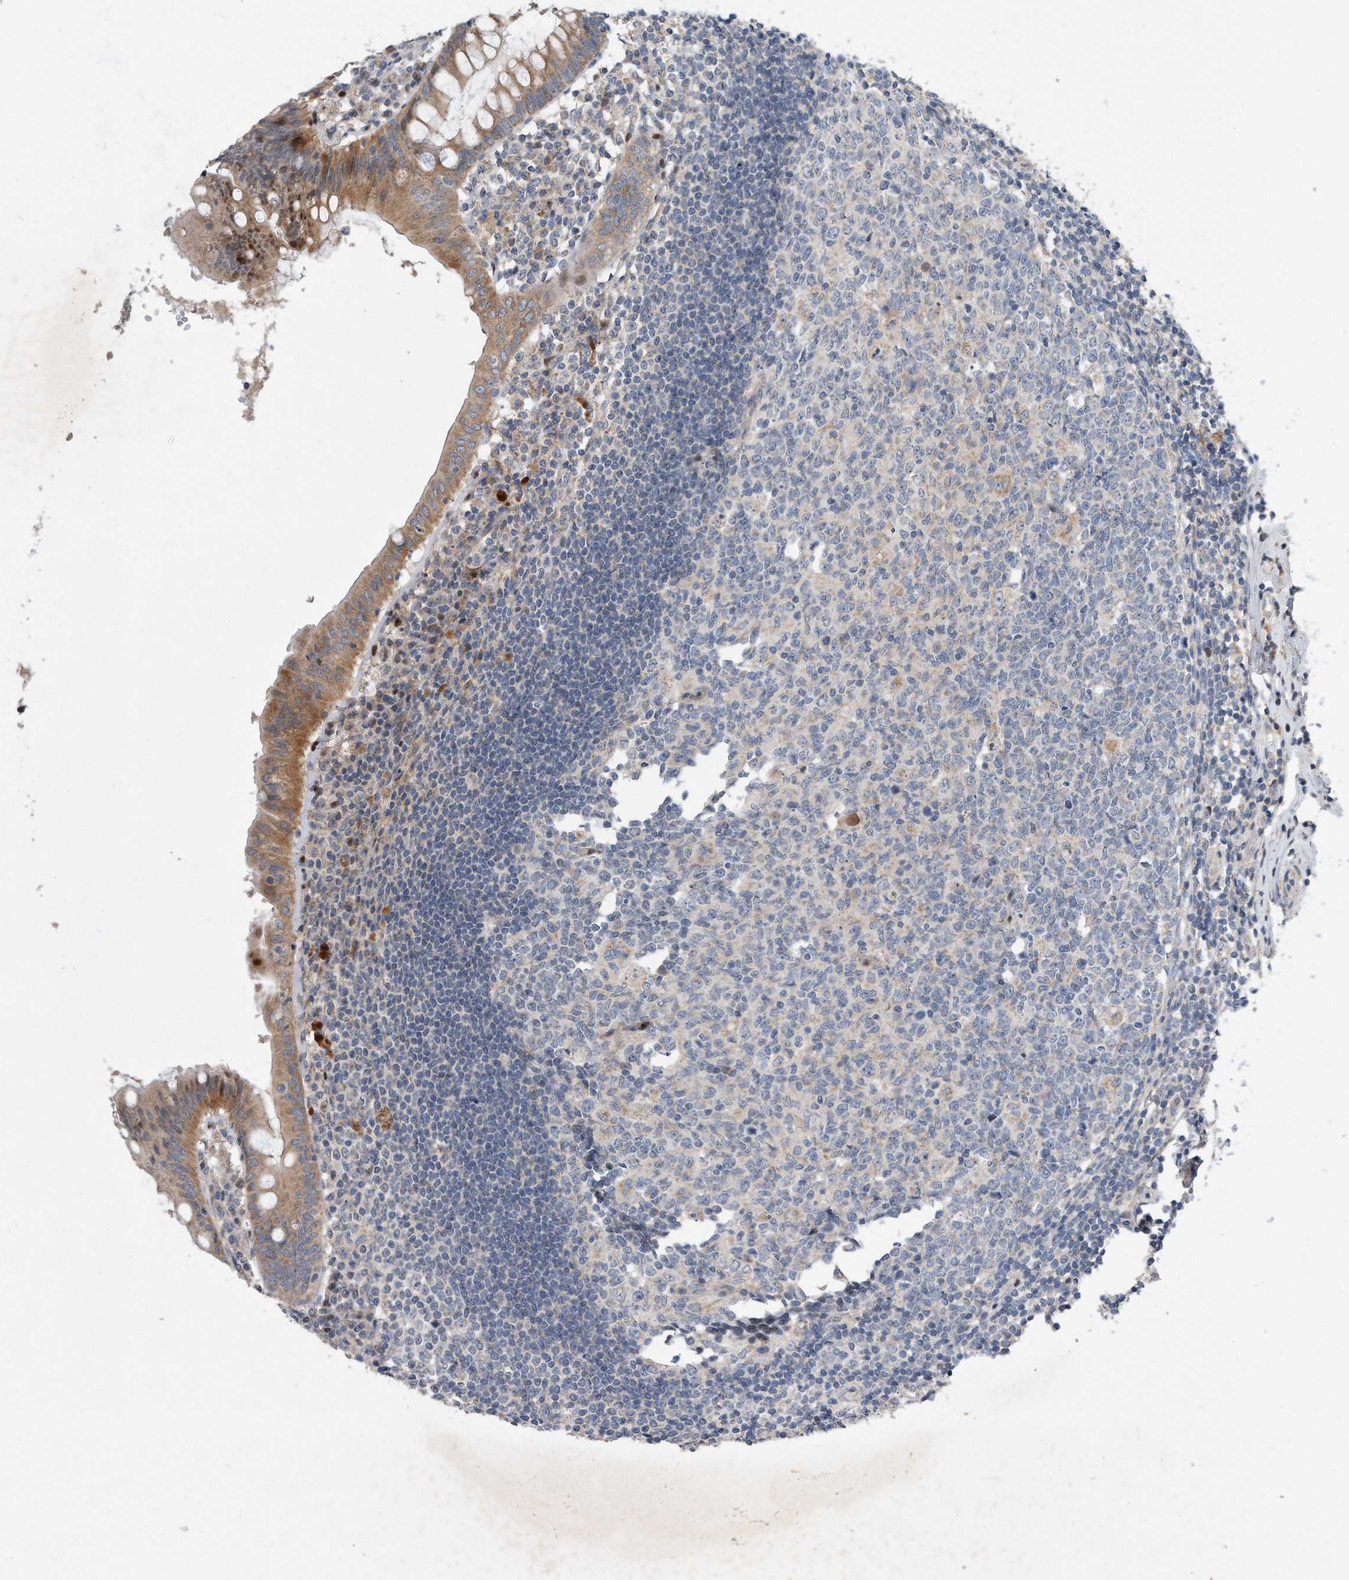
{"staining": {"intensity": "weak", "quantity": ">75%", "location": "cytoplasmic/membranous"}, "tissue": "appendix", "cell_type": "Glandular cells", "image_type": "normal", "snomed": [{"axis": "morphology", "description": "Normal tissue, NOS"}, {"axis": "topography", "description": "Appendix"}], "caption": "This photomicrograph demonstrates benign appendix stained with IHC to label a protein in brown. The cytoplasmic/membranous of glandular cells show weak positivity for the protein. Nuclei are counter-stained blue.", "gene": "CDH12", "patient": {"sex": "female", "age": 54}}